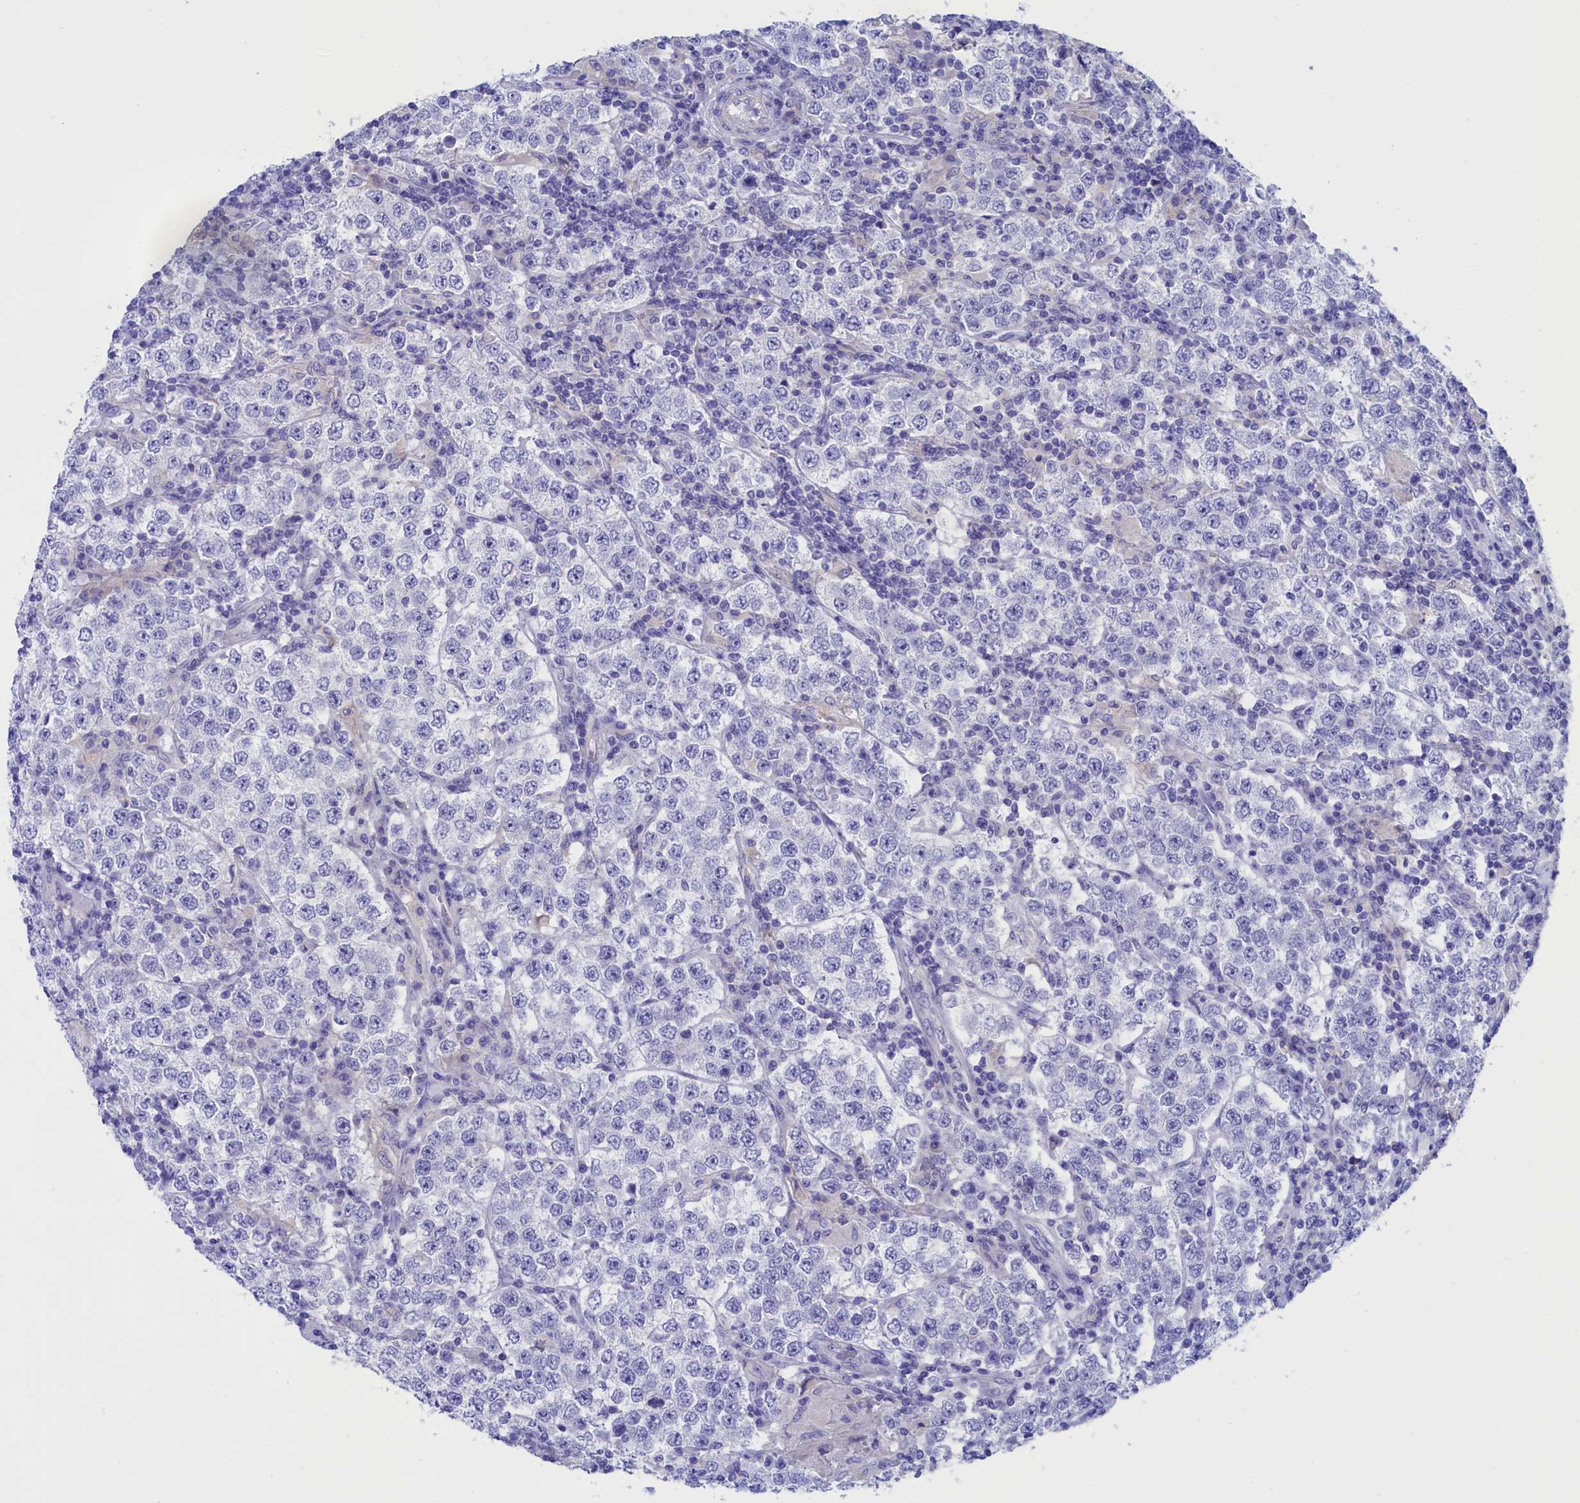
{"staining": {"intensity": "negative", "quantity": "none", "location": "none"}, "tissue": "testis cancer", "cell_type": "Tumor cells", "image_type": "cancer", "snomed": [{"axis": "morphology", "description": "Normal tissue, NOS"}, {"axis": "morphology", "description": "Urothelial carcinoma, High grade"}, {"axis": "morphology", "description": "Seminoma, NOS"}, {"axis": "morphology", "description": "Carcinoma, Embryonal, NOS"}, {"axis": "topography", "description": "Urinary bladder"}, {"axis": "topography", "description": "Testis"}], "caption": "DAB (3,3'-diaminobenzidine) immunohistochemical staining of human embryonal carcinoma (testis) demonstrates no significant expression in tumor cells. Nuclei are stained in blue.", "gene": "VPS35L", "patient": {"sex": "male", "age": 41}}